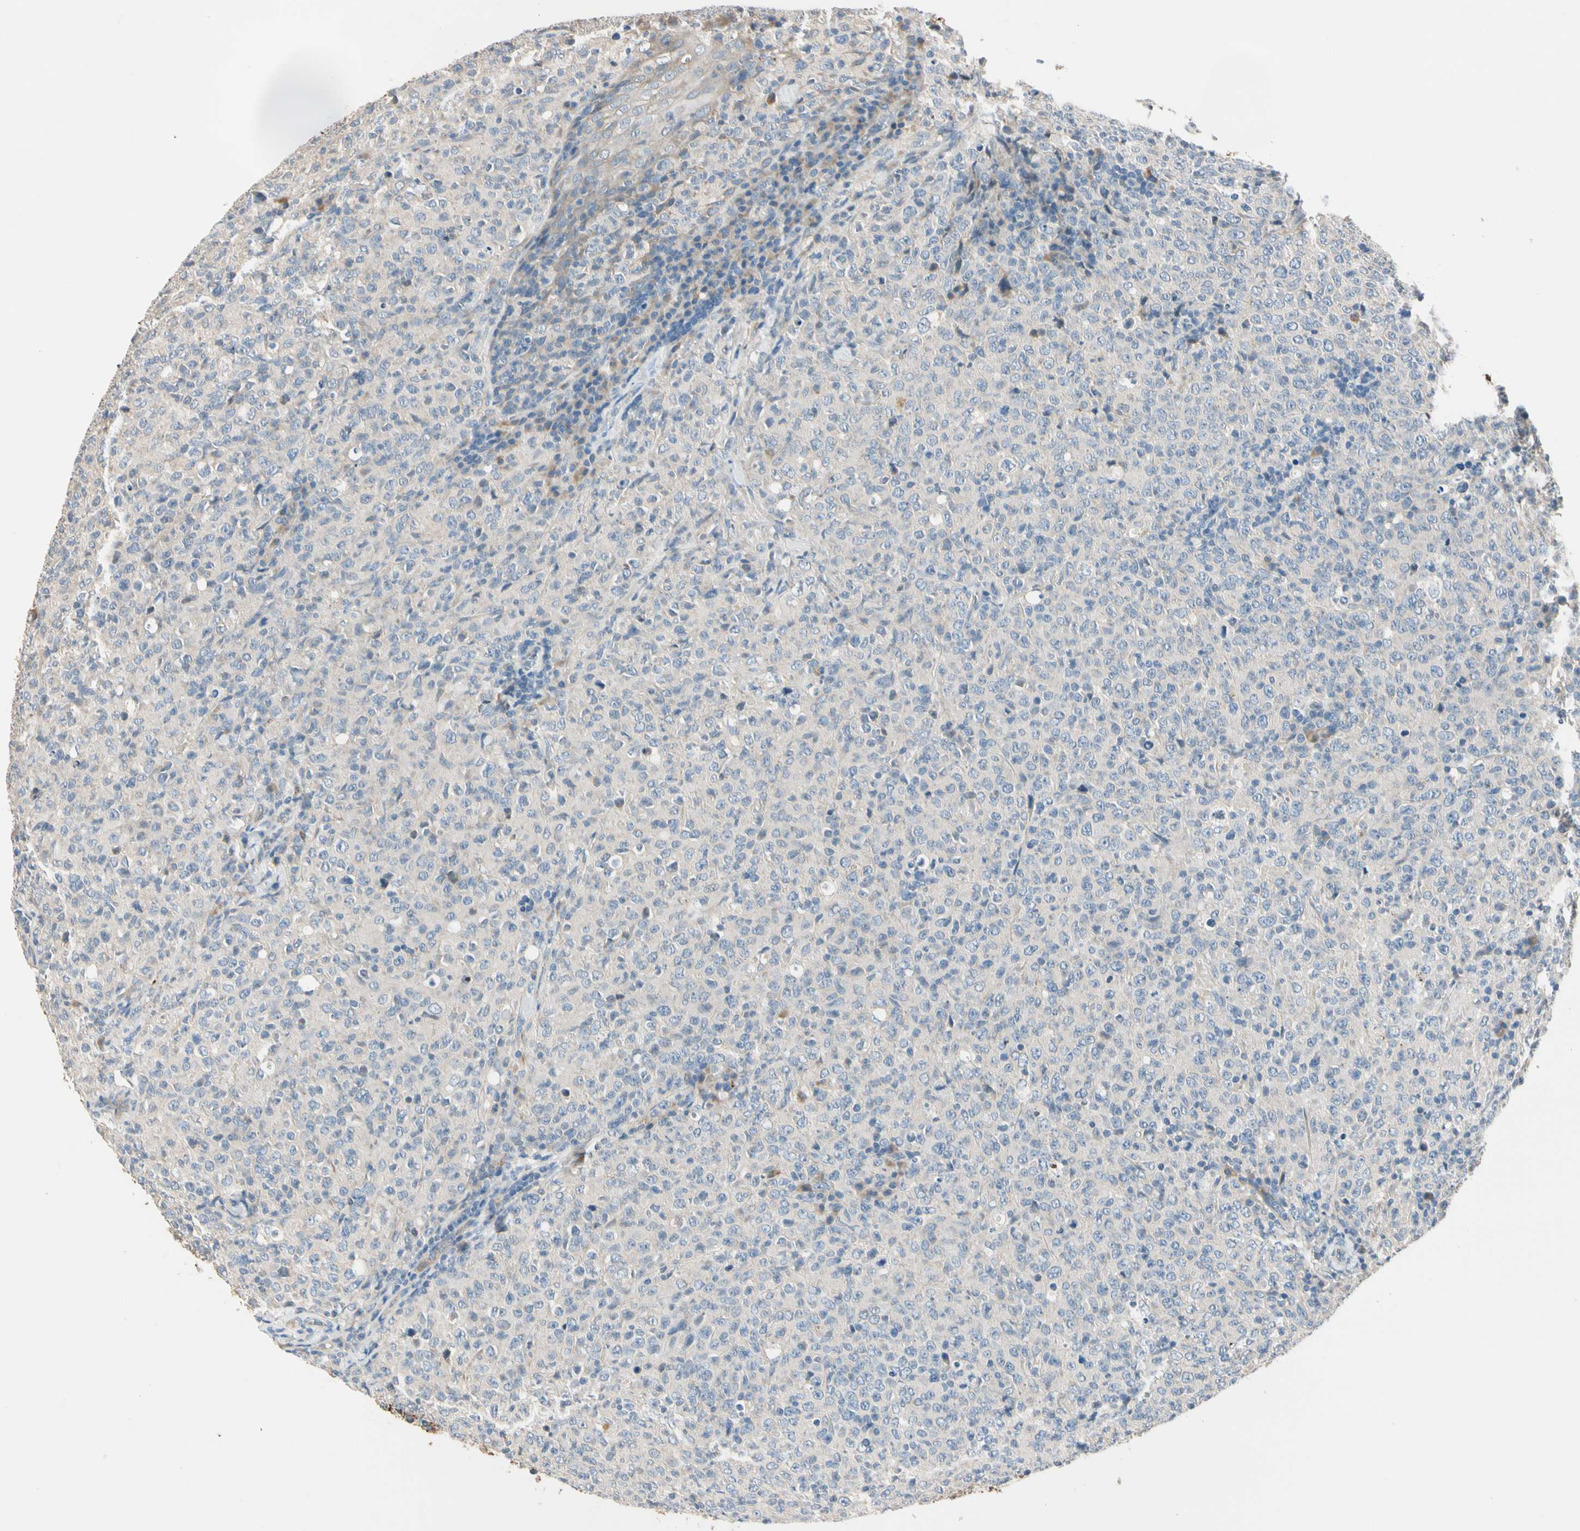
{"staining": {"intensity": "weak", "quantity": "<25%", "location": "cytoplasmic/membranous"}, "tissue": "lymphoma", "cell_type": "Tumor cells", "image_type": "cancer", "snomed": [{"axis": "morphology", "description": "Malignant lymphoma, non-Hodgkin's type, High grade"}, {"axis": "topography", "description": "Tonsil"}], "caption": "Tumor cells show no significant staining in lymphoma.", "gene": "GPR153", "patient": {"sex": "female", "age": 36}}